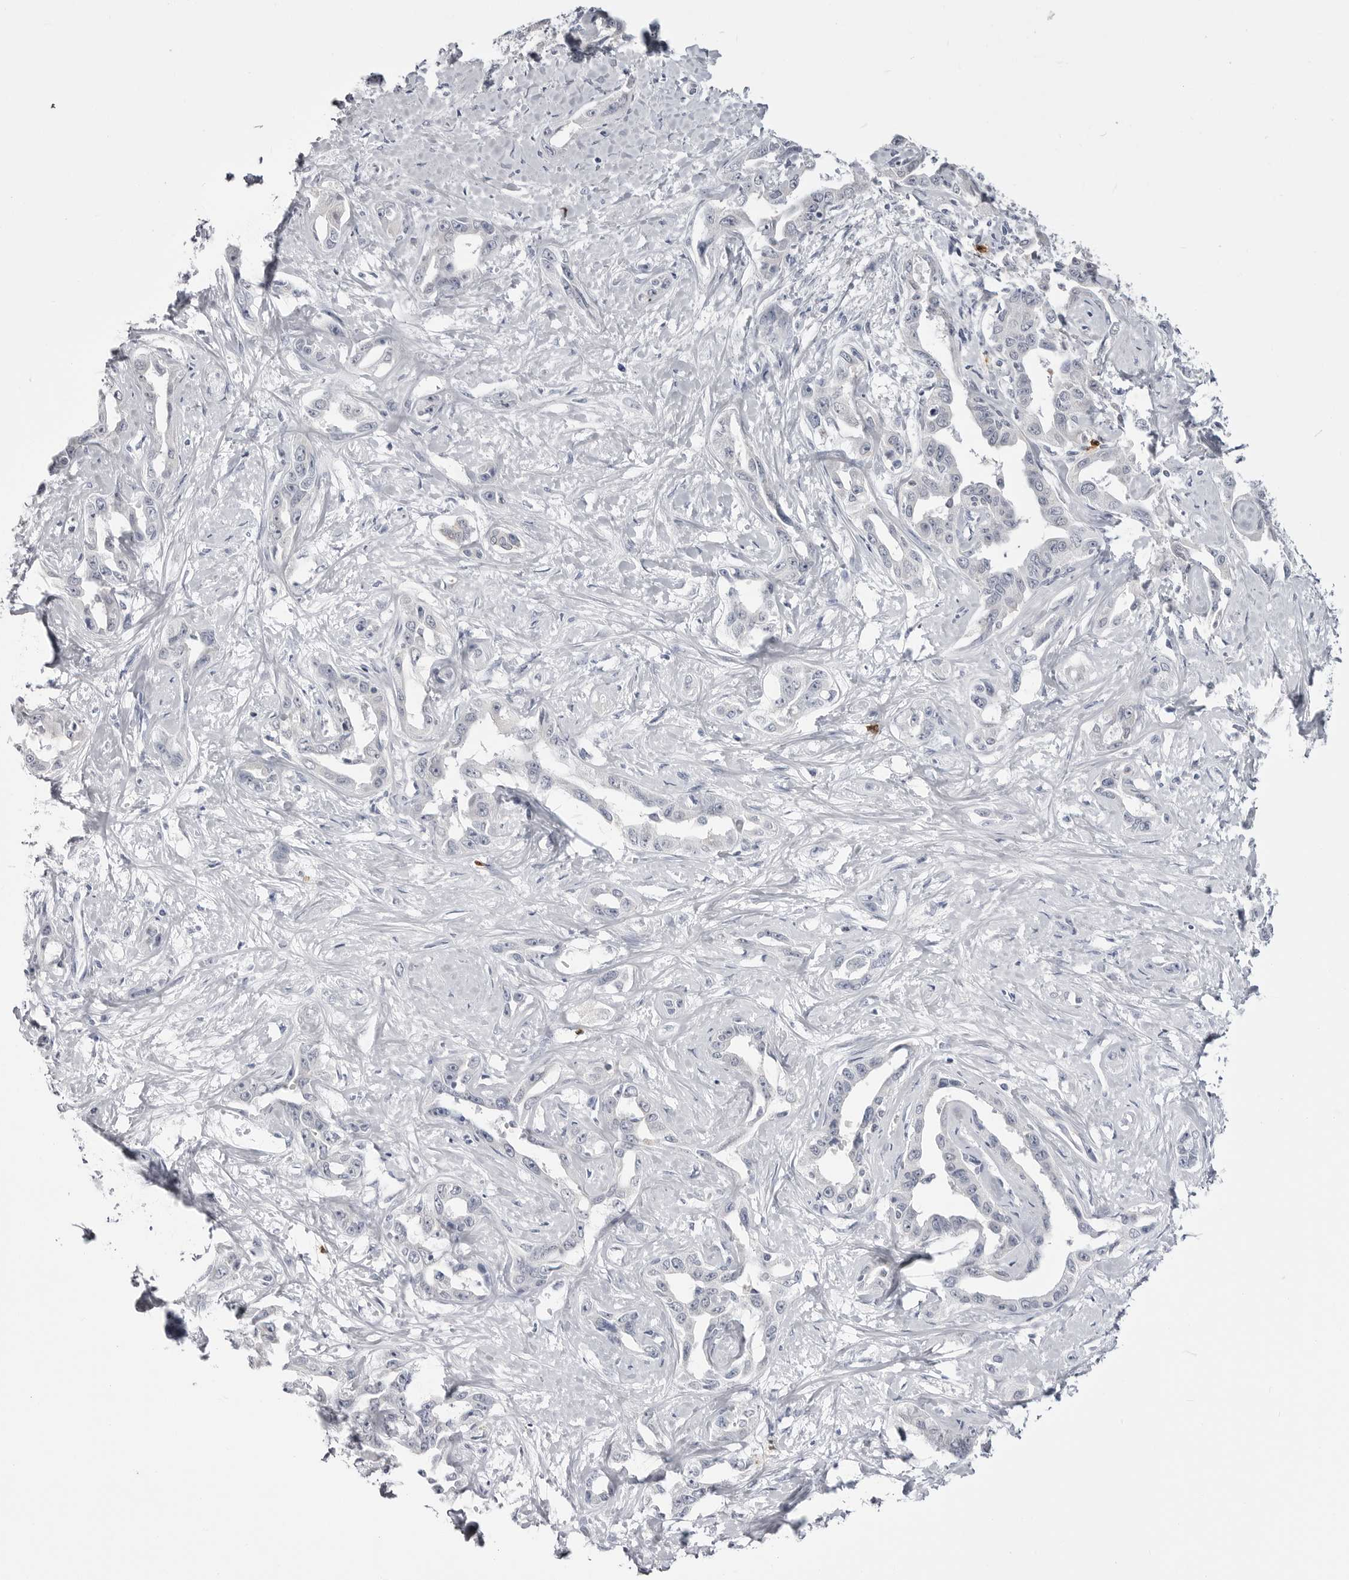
{"staining": {"intensity": "negative", "quantity": "none", "location": "none"}, "tissue": "liver cancer", "cell_type": "Tumor cells", "image_type": "cancer", "snomed": [{"axis": "morphology", "description": "Cholangiocarcinoma"}, {"axis": "topography", "description": "Liver"}], "caption": "Immunohistochemistry photomicrograph of neoplastic tissue: human liver cancer stained with DAB displays no significant protein expression in tumor cells.", "gene": "STAP2", "patient": {"sex": "male", "age": 59}}